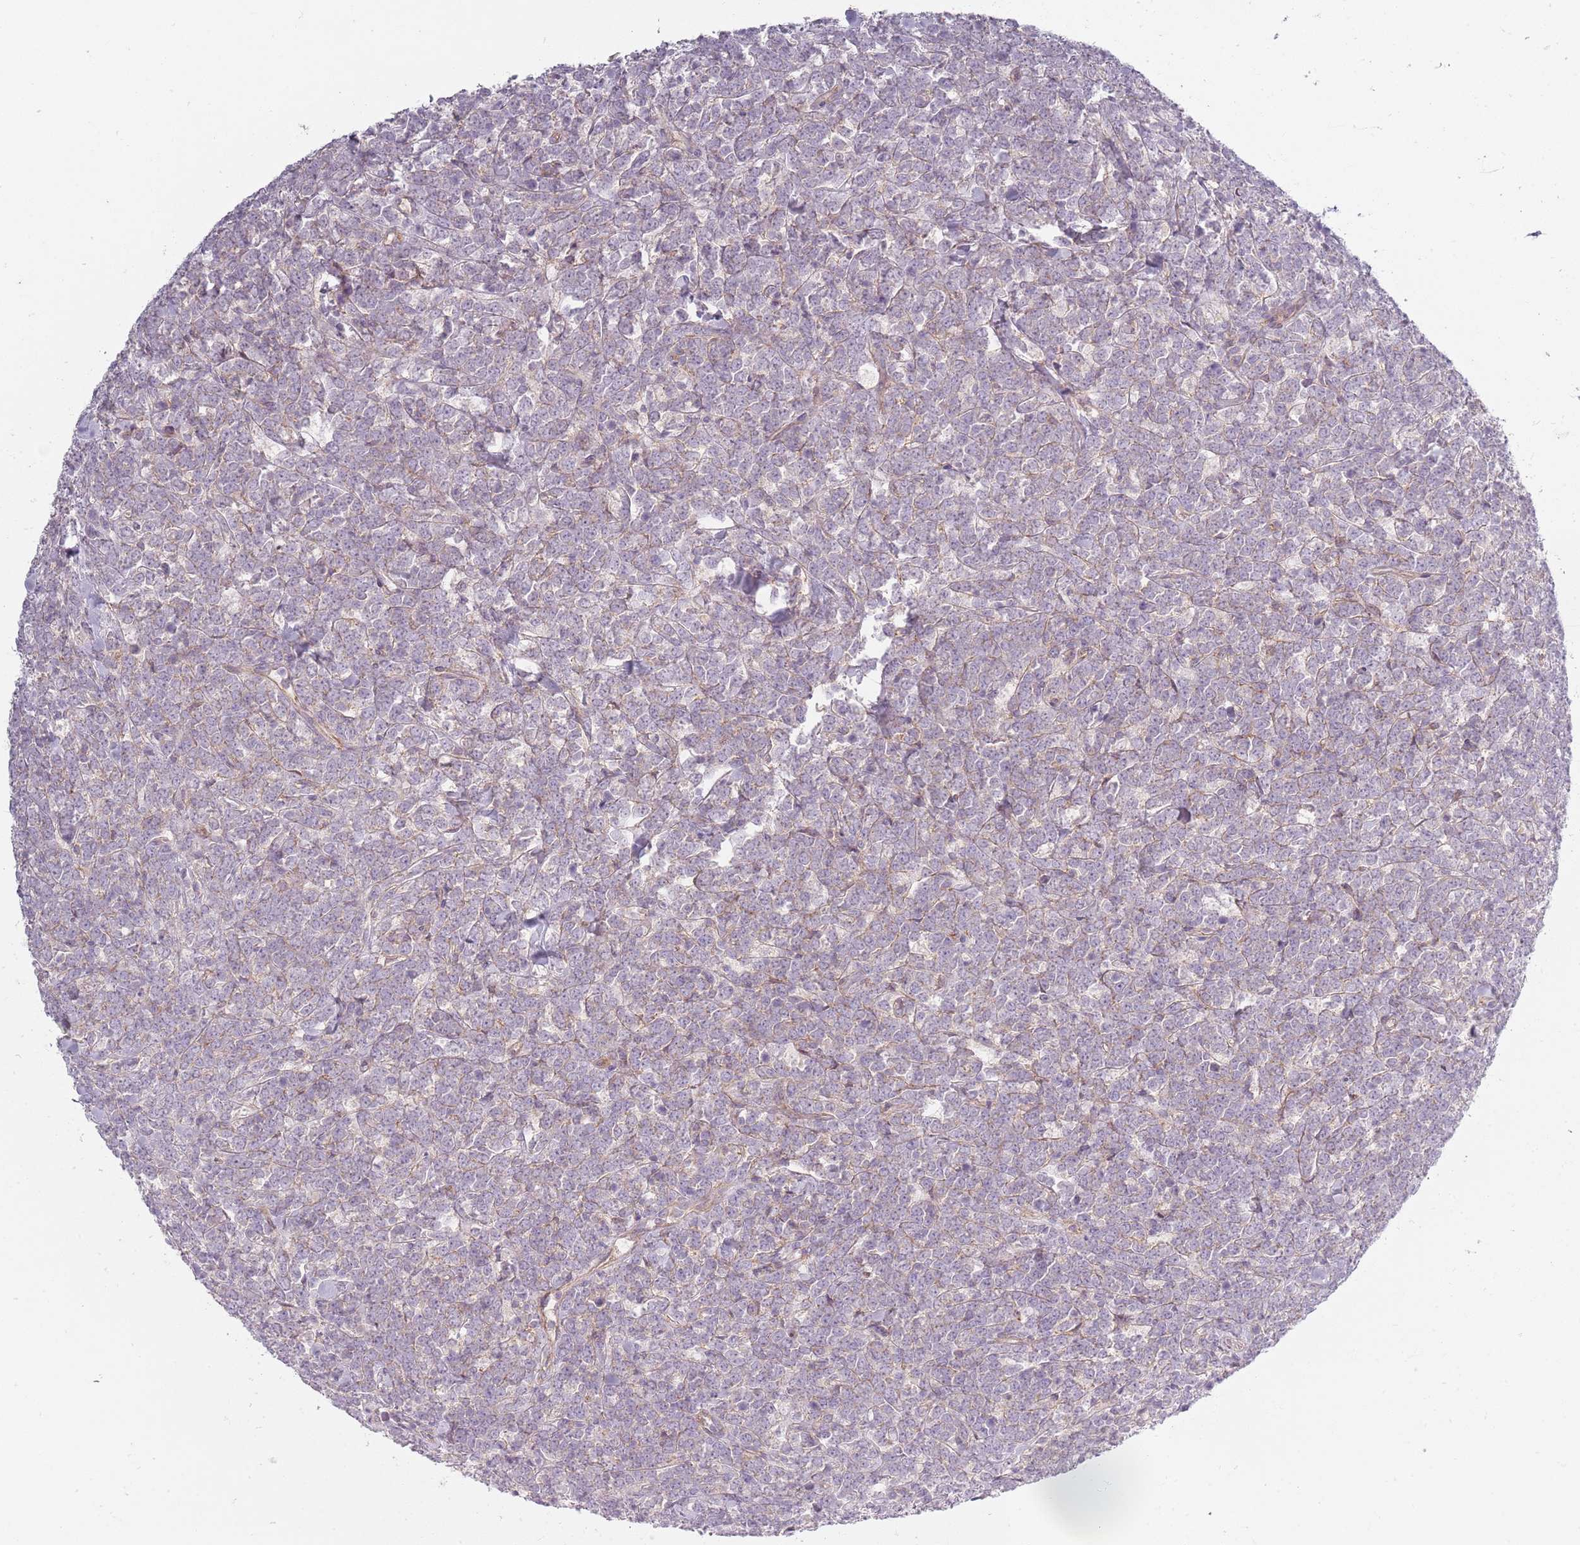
{"staining": {"intensity": "negative", "quantity": "none", "location": "none"}, "tissue": "lymphoma", "cell_type": "Tumor cells", "image_type": "cancer", "snomed": [{"axis": "morphology", "description": "Malignant lymphoma, non-Hodgkin's type, High grade"}, {"axis": "topography", "description": "Small intestine"}], "caption": "Tumor cells are negative for protein expression in human lymphoma.", "gene": "SYNGR3", "patient": {"sex": "male", "age": 8}}